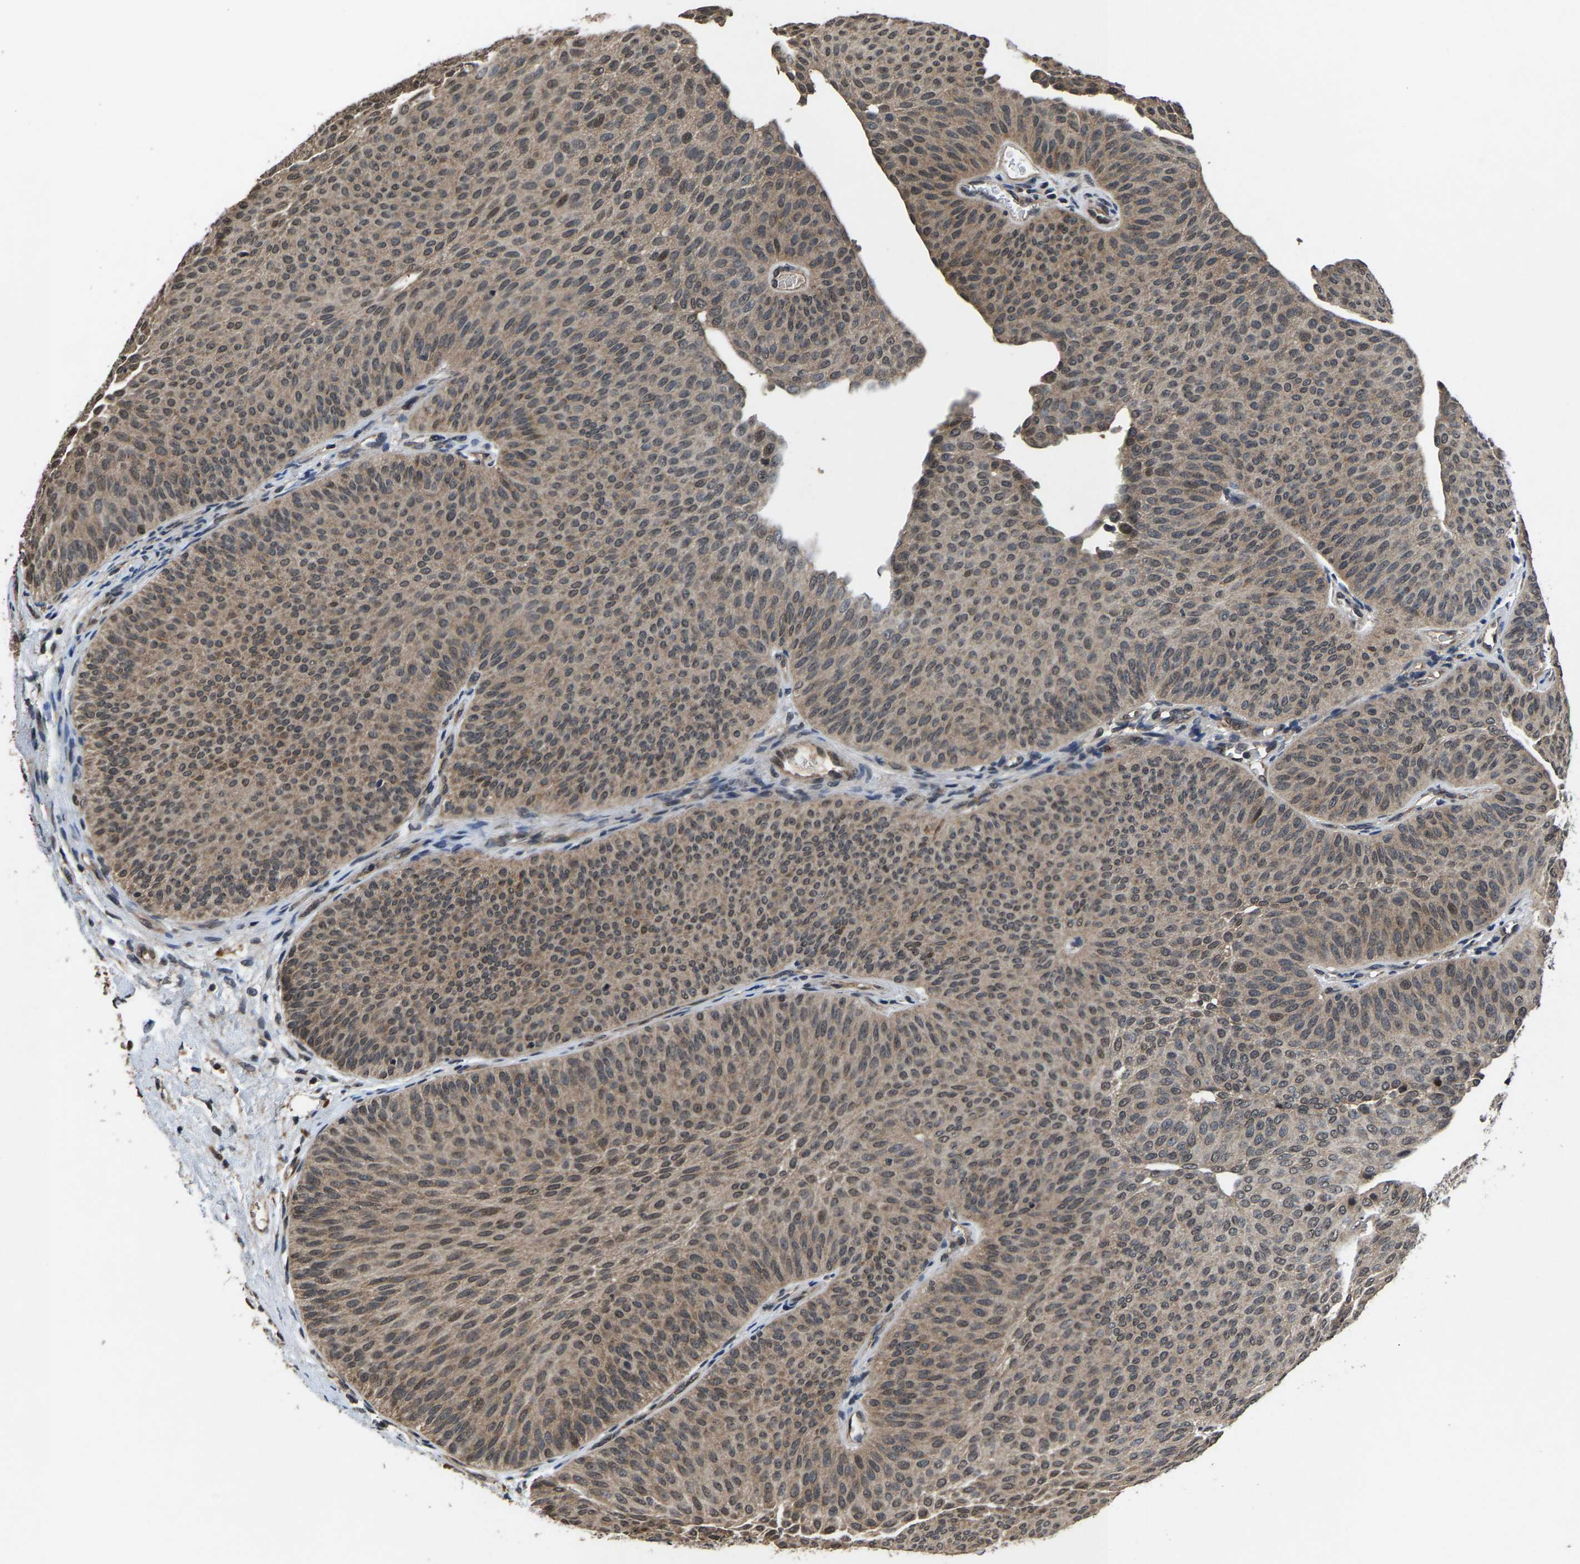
{"staining": {"intensity": "weak", "quantity": ">75%", "location": "cytoplasmic/membranous,nuclear"}, "tissue": "urothelial cancer", "cell_type": "Tumor cells", "image_type": "cancer", "snomed": [{"axis": "morphology", "description": "Urothelial carcinoma, Low grade"}, {"axis": "topography", "description": "Urinary bladder"}], "caption": "Approximately >75% of tumor cells in low-grade urothelial carcinoma demonstrate weak cytoplasmic/membranous and nuclear protein expression as visualized by brown immunohistochemical staining.", "gene": "HUWE1", "patient": {"sex": "female", "age": 60}}